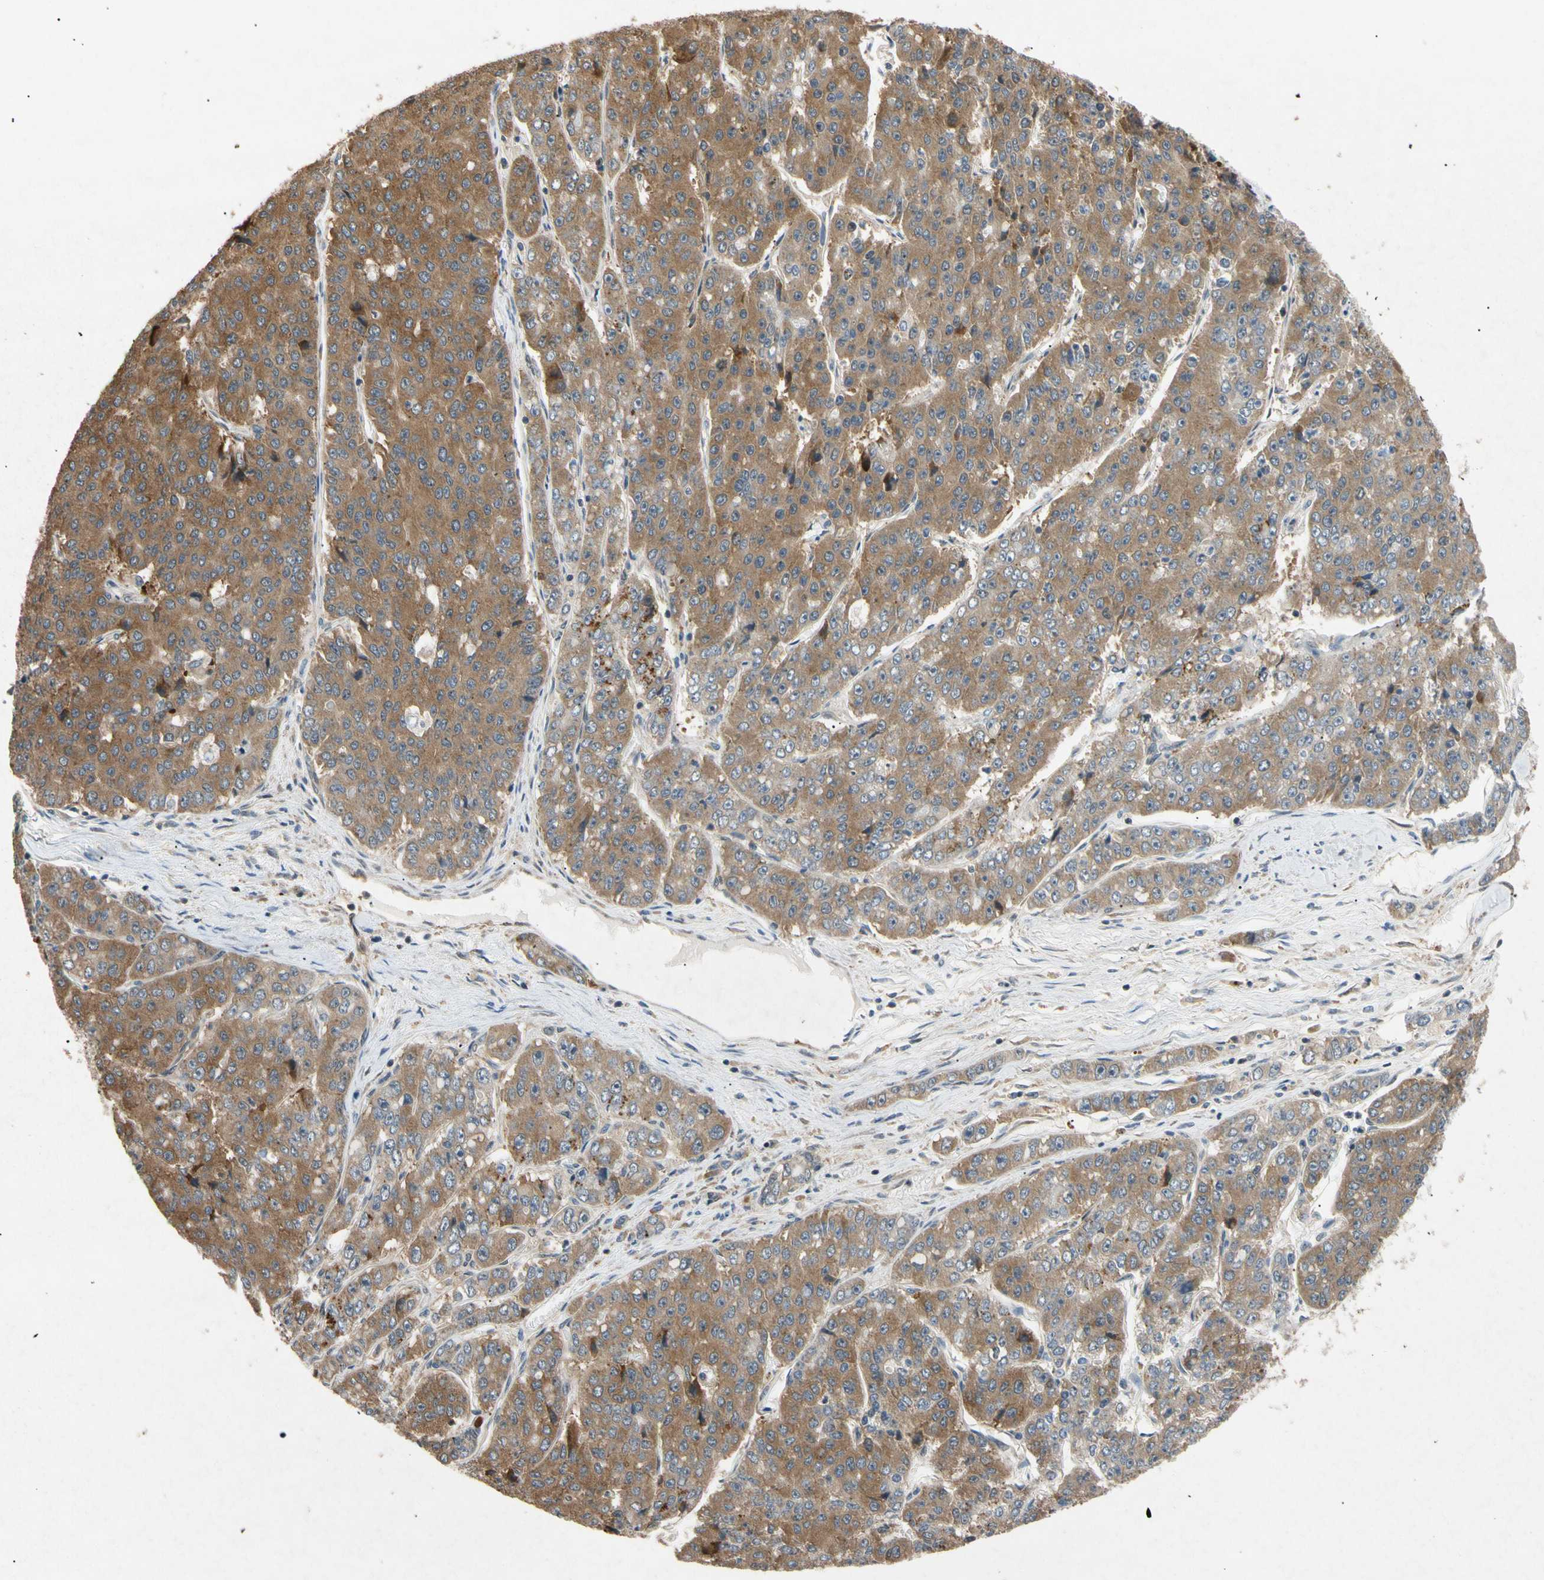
{"staining": {"intensity": "moderate", "quantity": ">75%", "location": "cytoplasmic/membranous"}, "tissue": "pancreatic cancer", "cell_type": "Tumor cells", "image_type": "cancer", "snomed": [{"axis": "morphology", "description": "Adenocarcinoma, NOS"}, {"axis": "topography", "description": "Pancreas"}], "caption": "Tumor cells display medium levels of moderate cytoplasmic/membranous expression in about >75% of cells in human pancreatic cancer (adenocarcinoma).", "gene": "EIF1AX", "patient": {"sex": "male", "age": 50}}